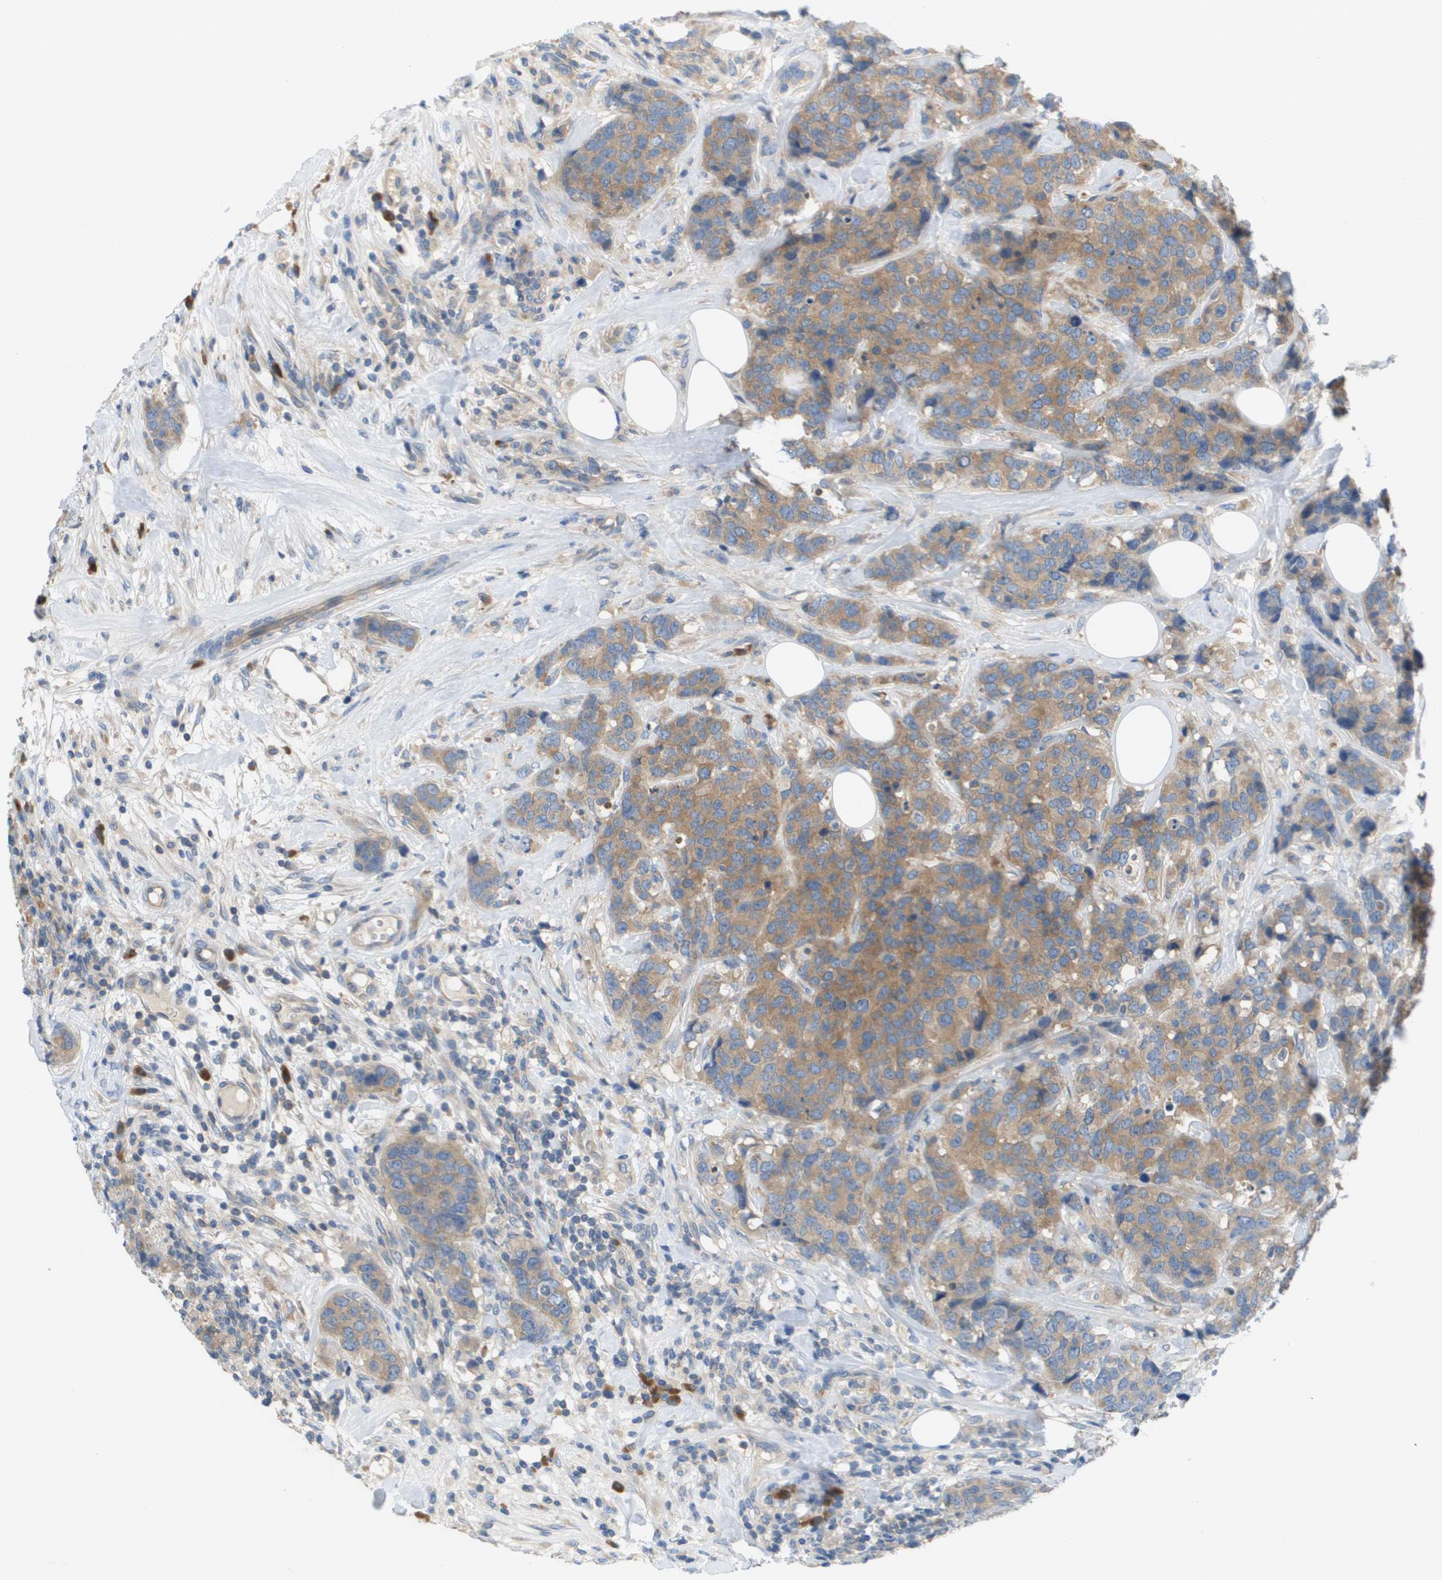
{"staining": {"intensity": "moderate", "quantity": "25%-75%", "location": "cytoplasmic/membranous"}, "tissue": "breast cancer", "cell_type": "Tumor cells", "image_type": "cancer", "snomed": [{"axis": "morphology", "description": "Lobular carcinoma"}, {"axis": "topography", "description": "Breast"}], "caption": "Immunohistochemistry (IHC) staining of lobular carcinoma (breast), which exhibits medium levels of moderate cytoplasmic/membranous staining in about 25%-75% of tumor cells indicating moderate cytoplasmic/membranous protein expression. The staining was performed using DAB (brown) for protein detection and nuclei were counterstained in hematoxylin (blue).", "gene": "UBA5", "patient": {"sex": "female", "age": 59}}